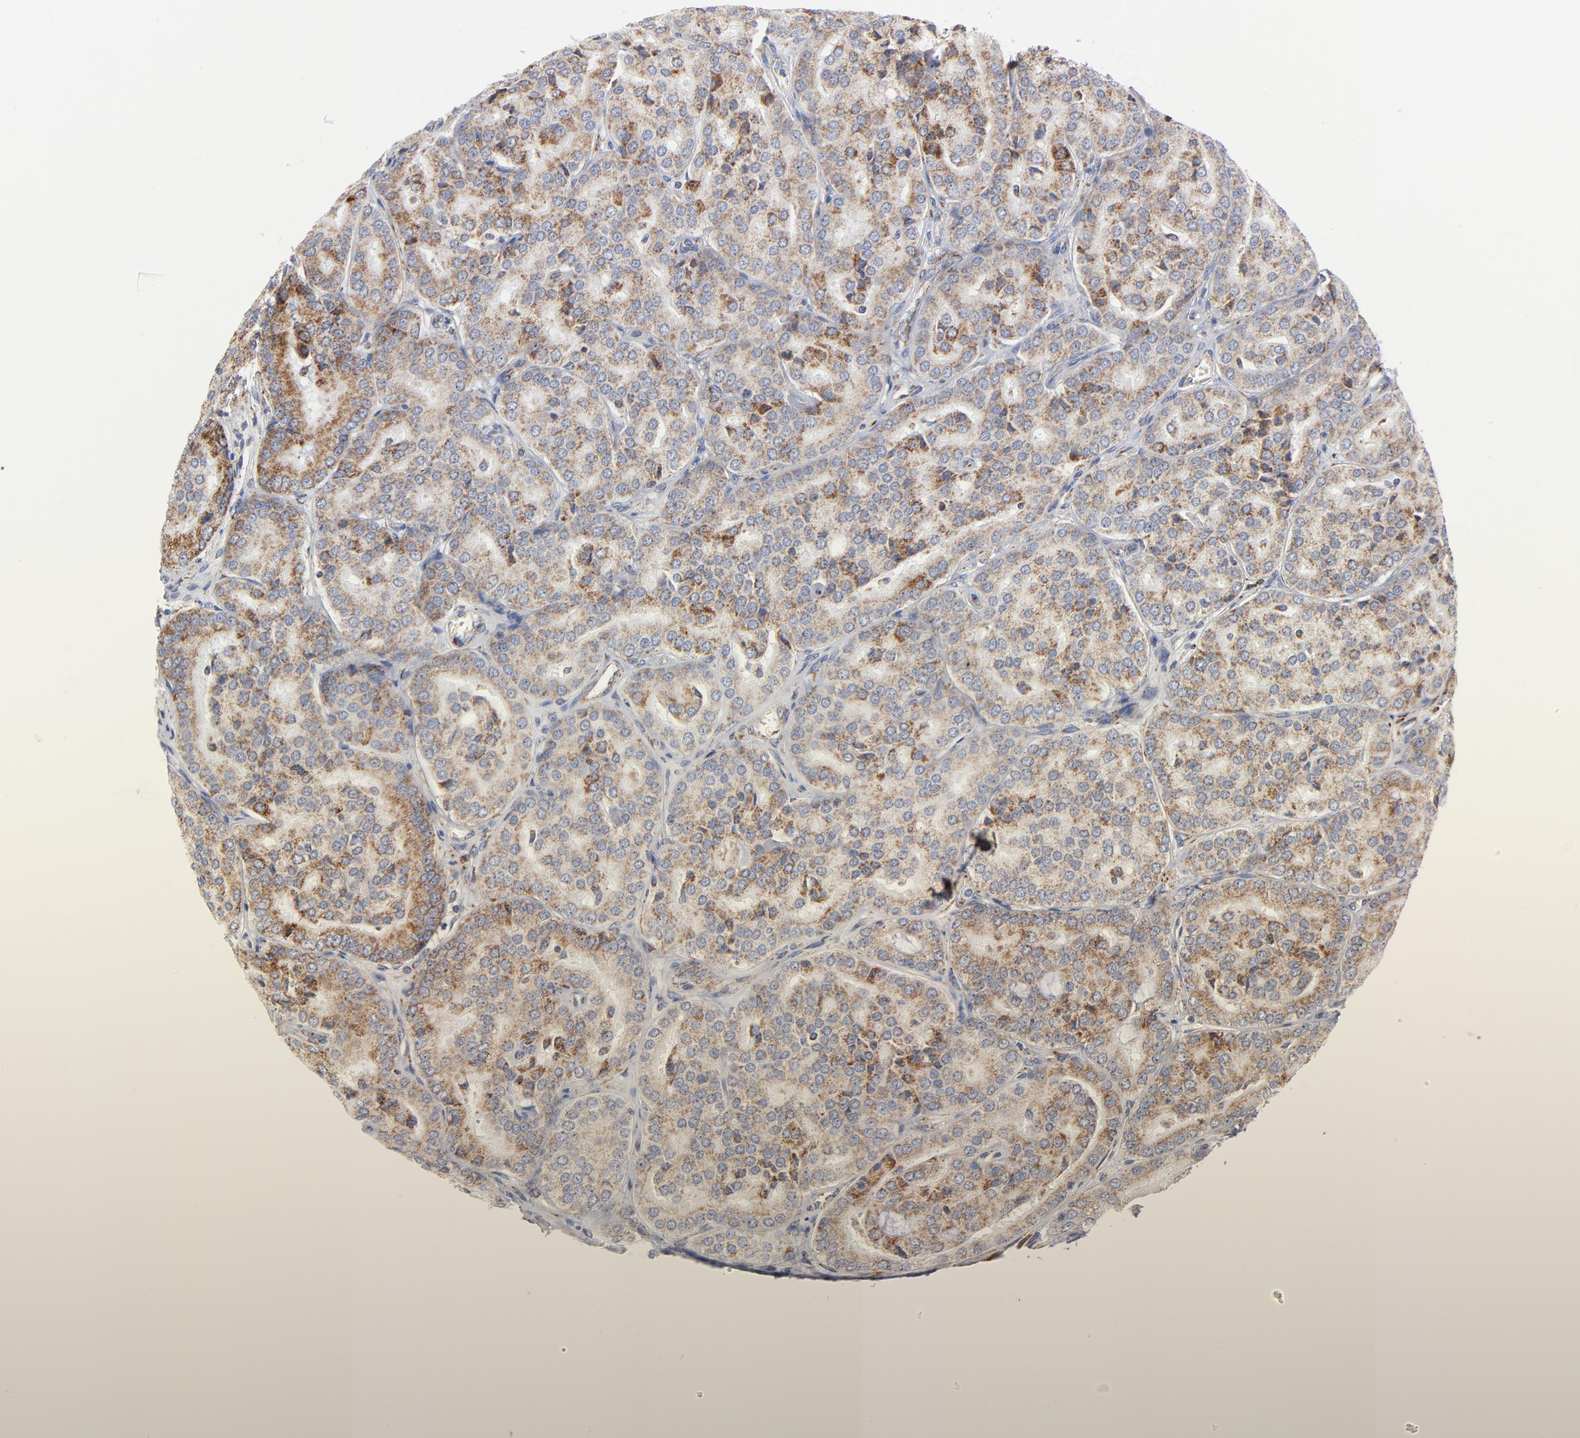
{"staining": {"intensity": "moderate", "quantity": ">75%", "location": "cytoplasmic/membranous"}, "tissue": "prostate cancer", "cell_type": "Tumor cells", "image_type": "cancer", "snomed": [{"axis": "morphology", "description": "Adenocarcinoma, High grade"}, {"axis": "topography", "description": "Prostate"}], "caption": "A high-resolution micrograph shows IHC staining of prostate cancer, which exhibits moderate cytoplasmic/membranous staining in approximately >75% of tumor cells.", "gene": "DIABLO", "patient": {"sex": "male", "age": 64}}